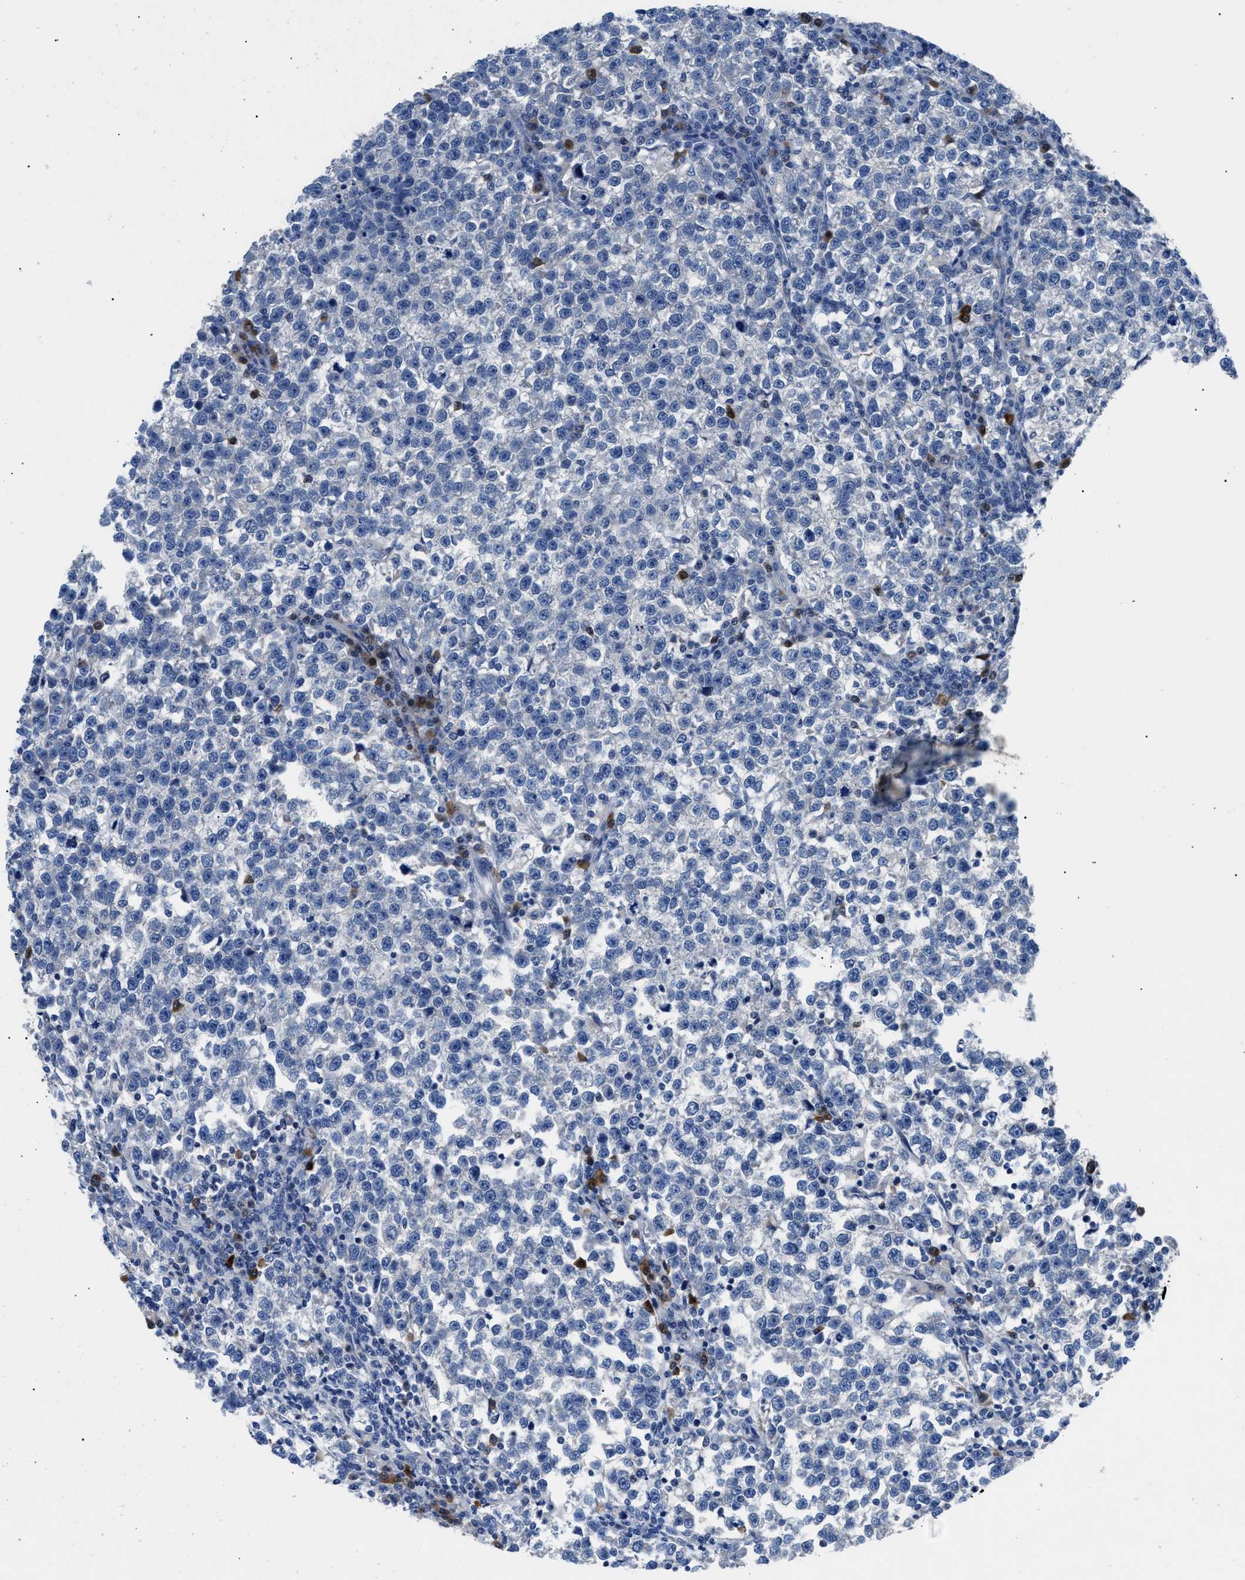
{"staining": {"intensity": "negative", "quantity": "none", "location": "none"}, "tissue": "testis cancer", "cell_type": "Tumor cells", "image_type": "cancer", "snomed": [{"axis": "morphology", "description": "Normal tissue, NOS"}, {"axis": "morphology", "description": "Seminoma, NOS"}, {"axis": "topography", "description": "Testis"}], "caption": "Testis cancer stained for a protein using immunohistochemistry (IHC) reveals no expression tumor cells.", "gene": "UAP1", "patient": {"sex": "male", "age": 43}}